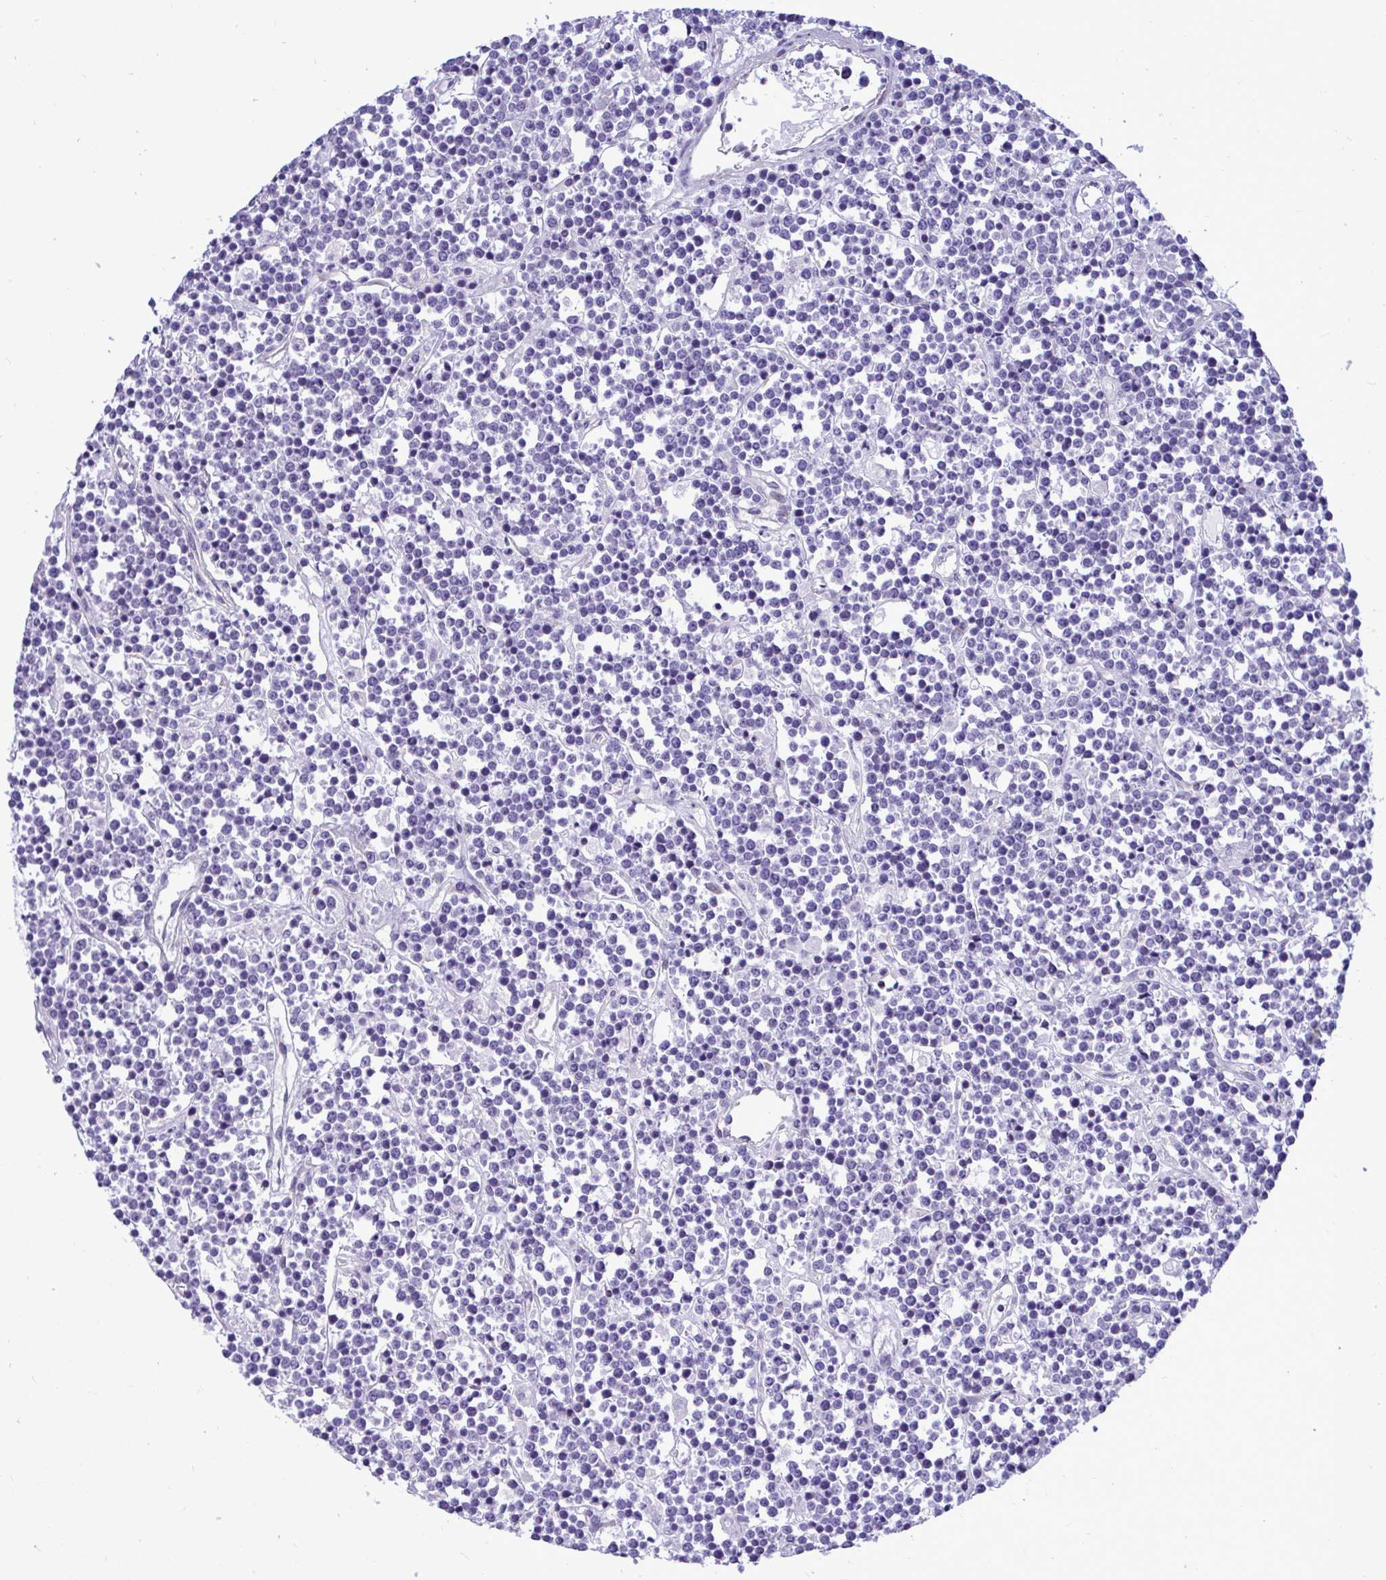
{"staining": {"intensity": "negative", "quantity": "none", "location": "none"}, "tissue": "lymphoma", "cell_type": "Tumor cells", "image_type": "cancer", "snomed": [{"axis": "morphology", "description": "Malignant lymphoma, non-Hodgkin's type, High grade"}, {"axis": "topography", "description": "Ovary"}], "caption": "Immunohistochemistry (IHC) of human high-grade malignant lymphoma, non-Hodgkin's type reveals no positivity in tumor cells. (Brightfield microscopy of DAB immunohistochemistry at high magnification).", "gene": "SLC25A51", "patient": {"sex": "female", "age": 56}}